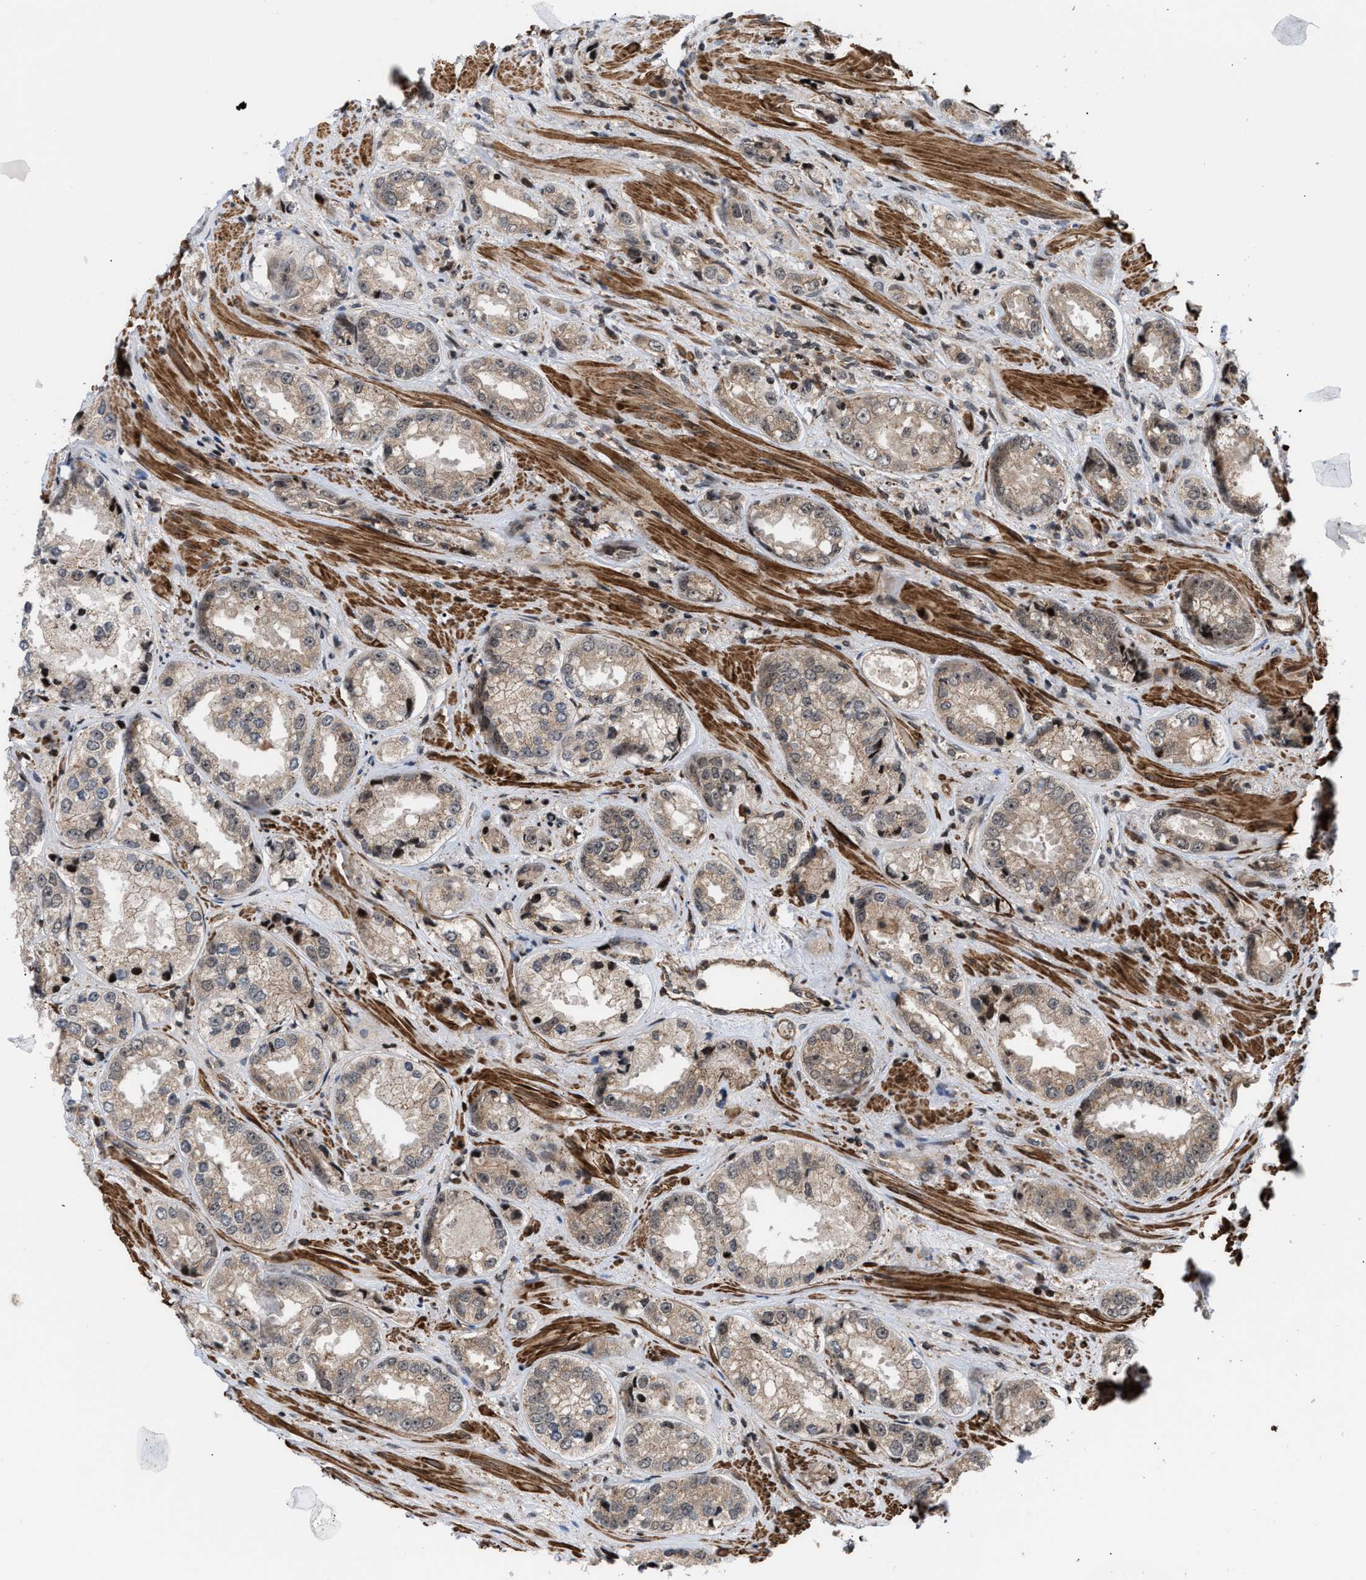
{"staining": {"intensity": "weak", "quantity": ">75%", "location": "cytoplasmic/membranous"}, "tissue": "prostate cancer", "cell_type": "Tumor cells", "image_type": "cancer", "snomed": [{"axis": "morphology", "description": "Adenocarcinoma, High grade"}, {"axis": "topography", "description": "Prostate"}], "caption": "Immunohistochemical staining of human prostate cancer reveals low levels of weak cytoplasmic/membranous protein expression in about >75% of tumor cells. The protein of interest is shown in brown color, while the nuclei are stained blue.", "gene": "STAU2", "patient": {"sex": "male", "age": 61}}